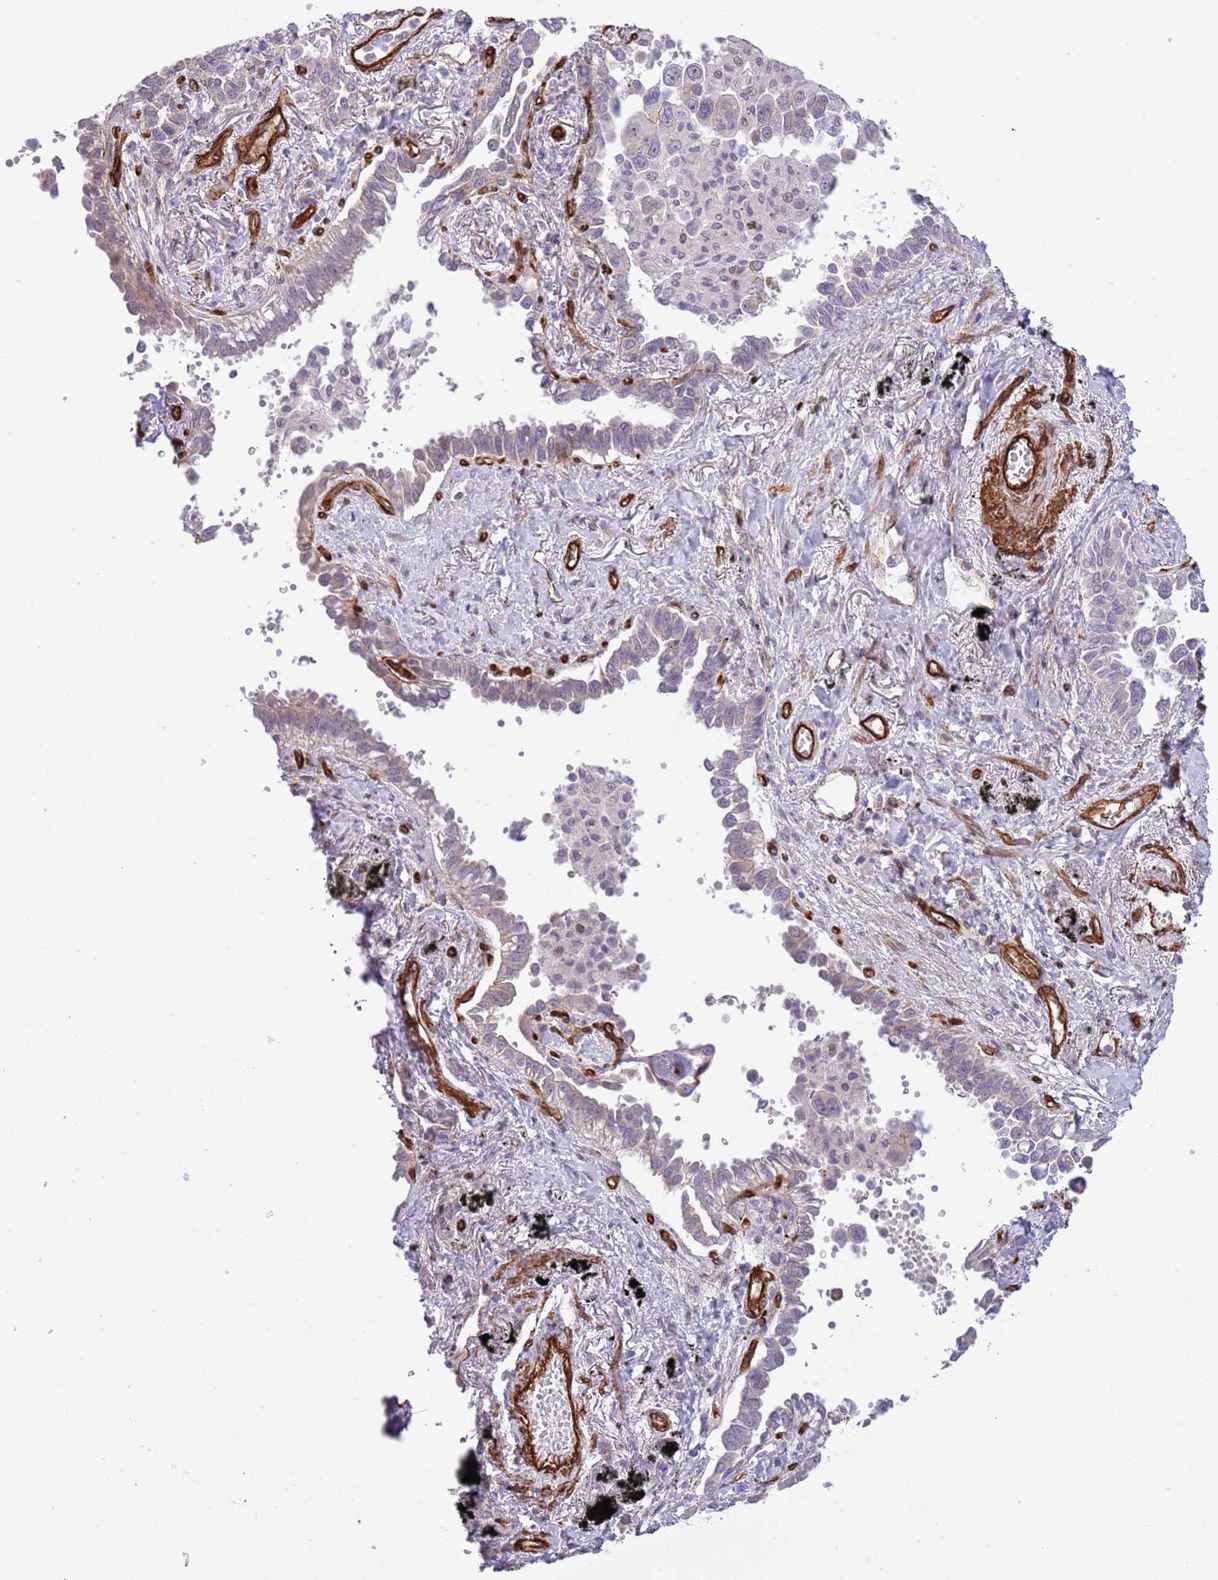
{"staining": {"intensity": "weak", "quantity": "<25%", "location": "cytoplasmic/membranous"}, "tissue": "lung cancer", "cell_type": "Tumor cells", "image_type": "cancer", "snomed": [{"axis": "morphology", "description": "Adenocarcinoma, NOS"}, {"axis": "topography", "description": "Lung"}], "caption": "The micrograph displays no significant expression in tumor cells of lung cancer (adenocarcinoma). The staining was performed using DAB (3,3'-diaminobenzidine) to visualize the protein expression in brown, while the nuclei were stained in blue with hematoxylin (Magnification: 20x).", "gene": "NEK3", "patient": {"sex": "male", "age": 67}}